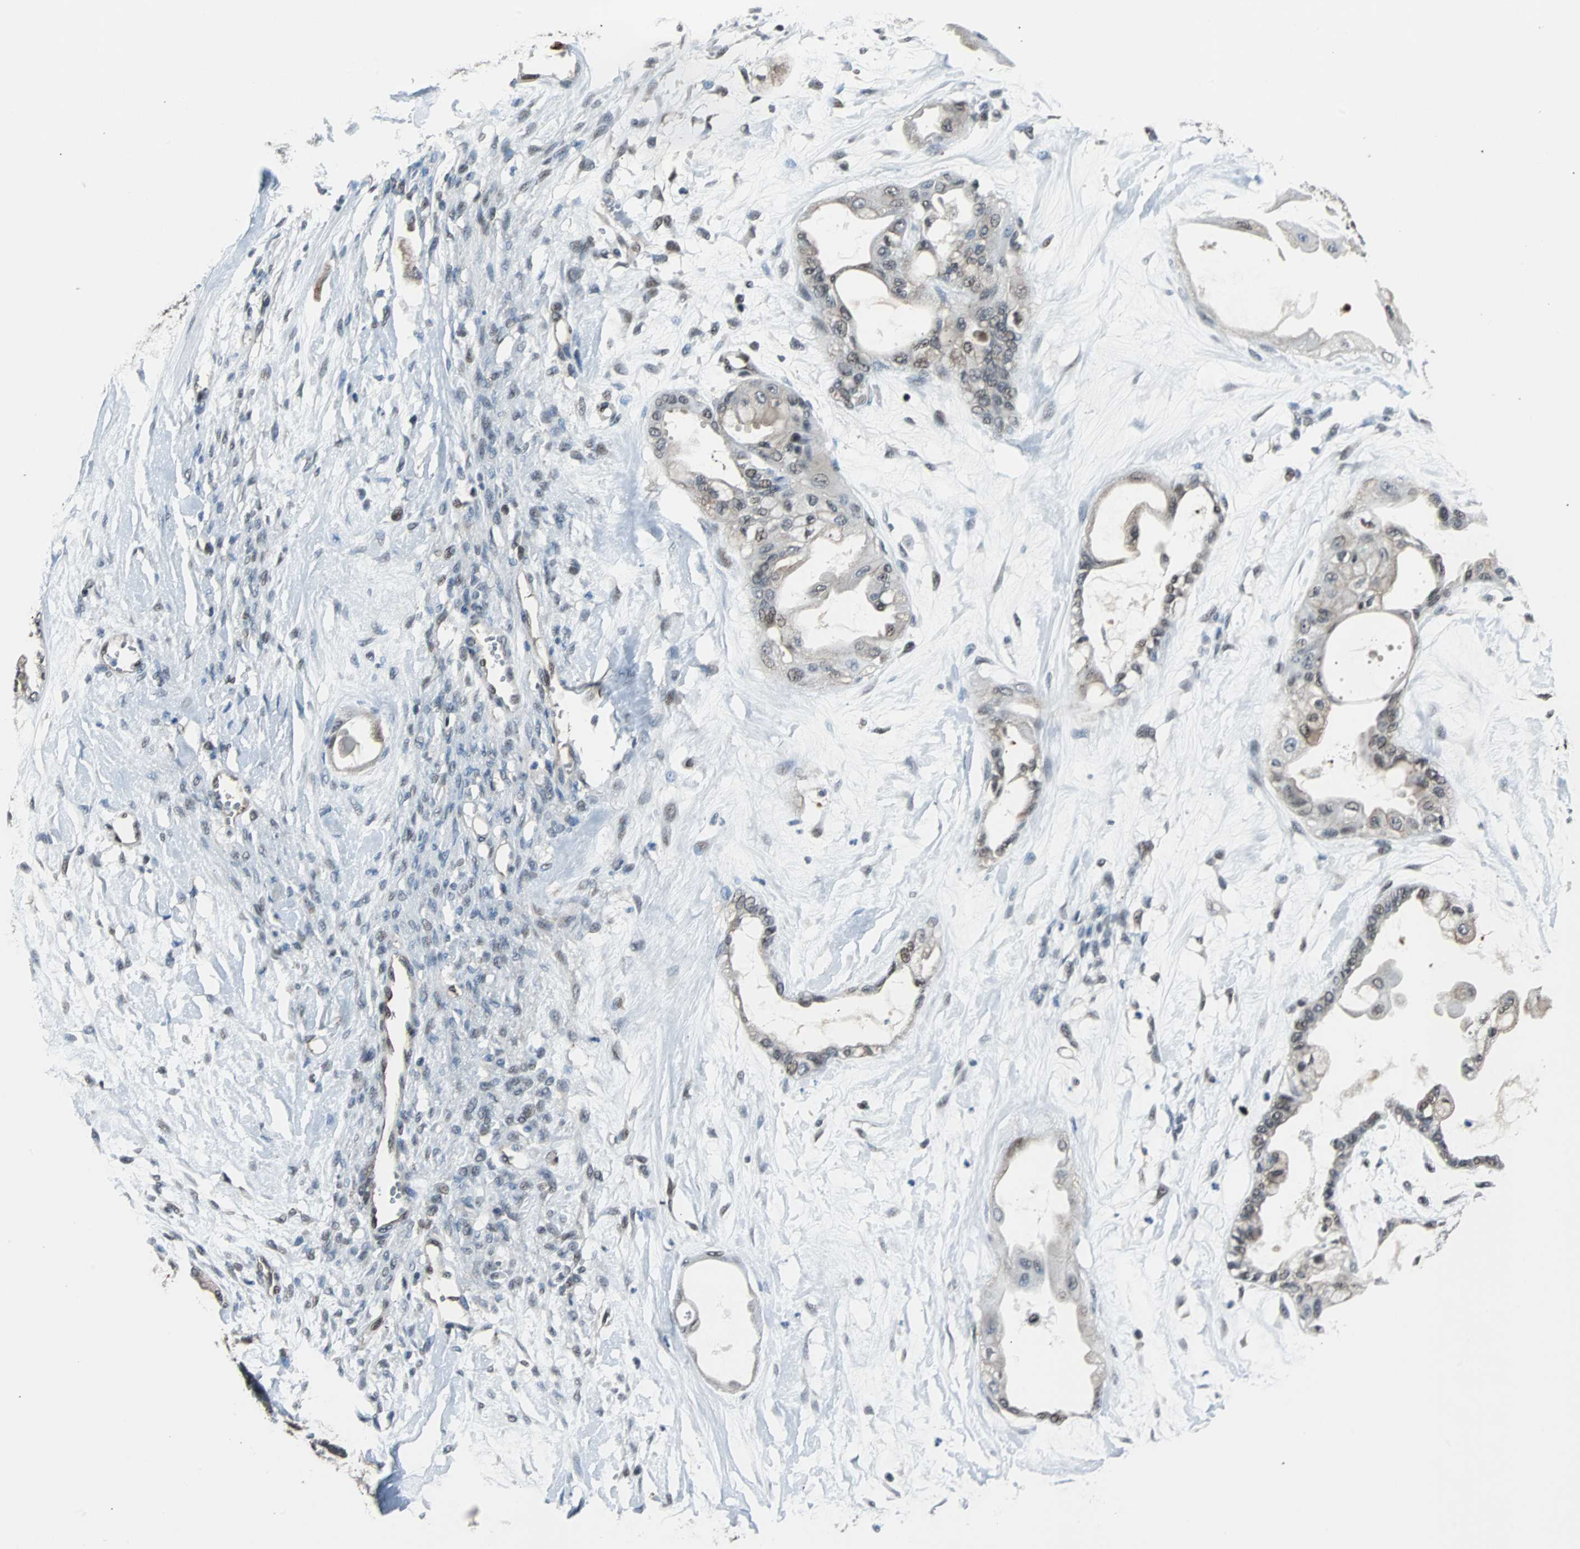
{"staining": {"intensity": "weak", "quantity": "25%-75%", "location": "cytoplasmic/membranous,nuclear"}, "tissue": "ovarian cancer", "cell_type": "Tumor cells", "image_type": "cancer", "snomed": [{"axis": "morphology", "description": "Carcinoma, NOS"}, {"axis": "morphology", "description": "Carcinoma, endometroid"}, {"axis": "topography", "description": "Ovary"}], "caption": "The micrograph demonstrates a brown stain indicating the presence of a protein in the cytoplasmic/membranous and nuclear of tumor cells in carcinoma (ovarian).", "gene": "VCP", "patient": {"sex": "female", "age": 50}}